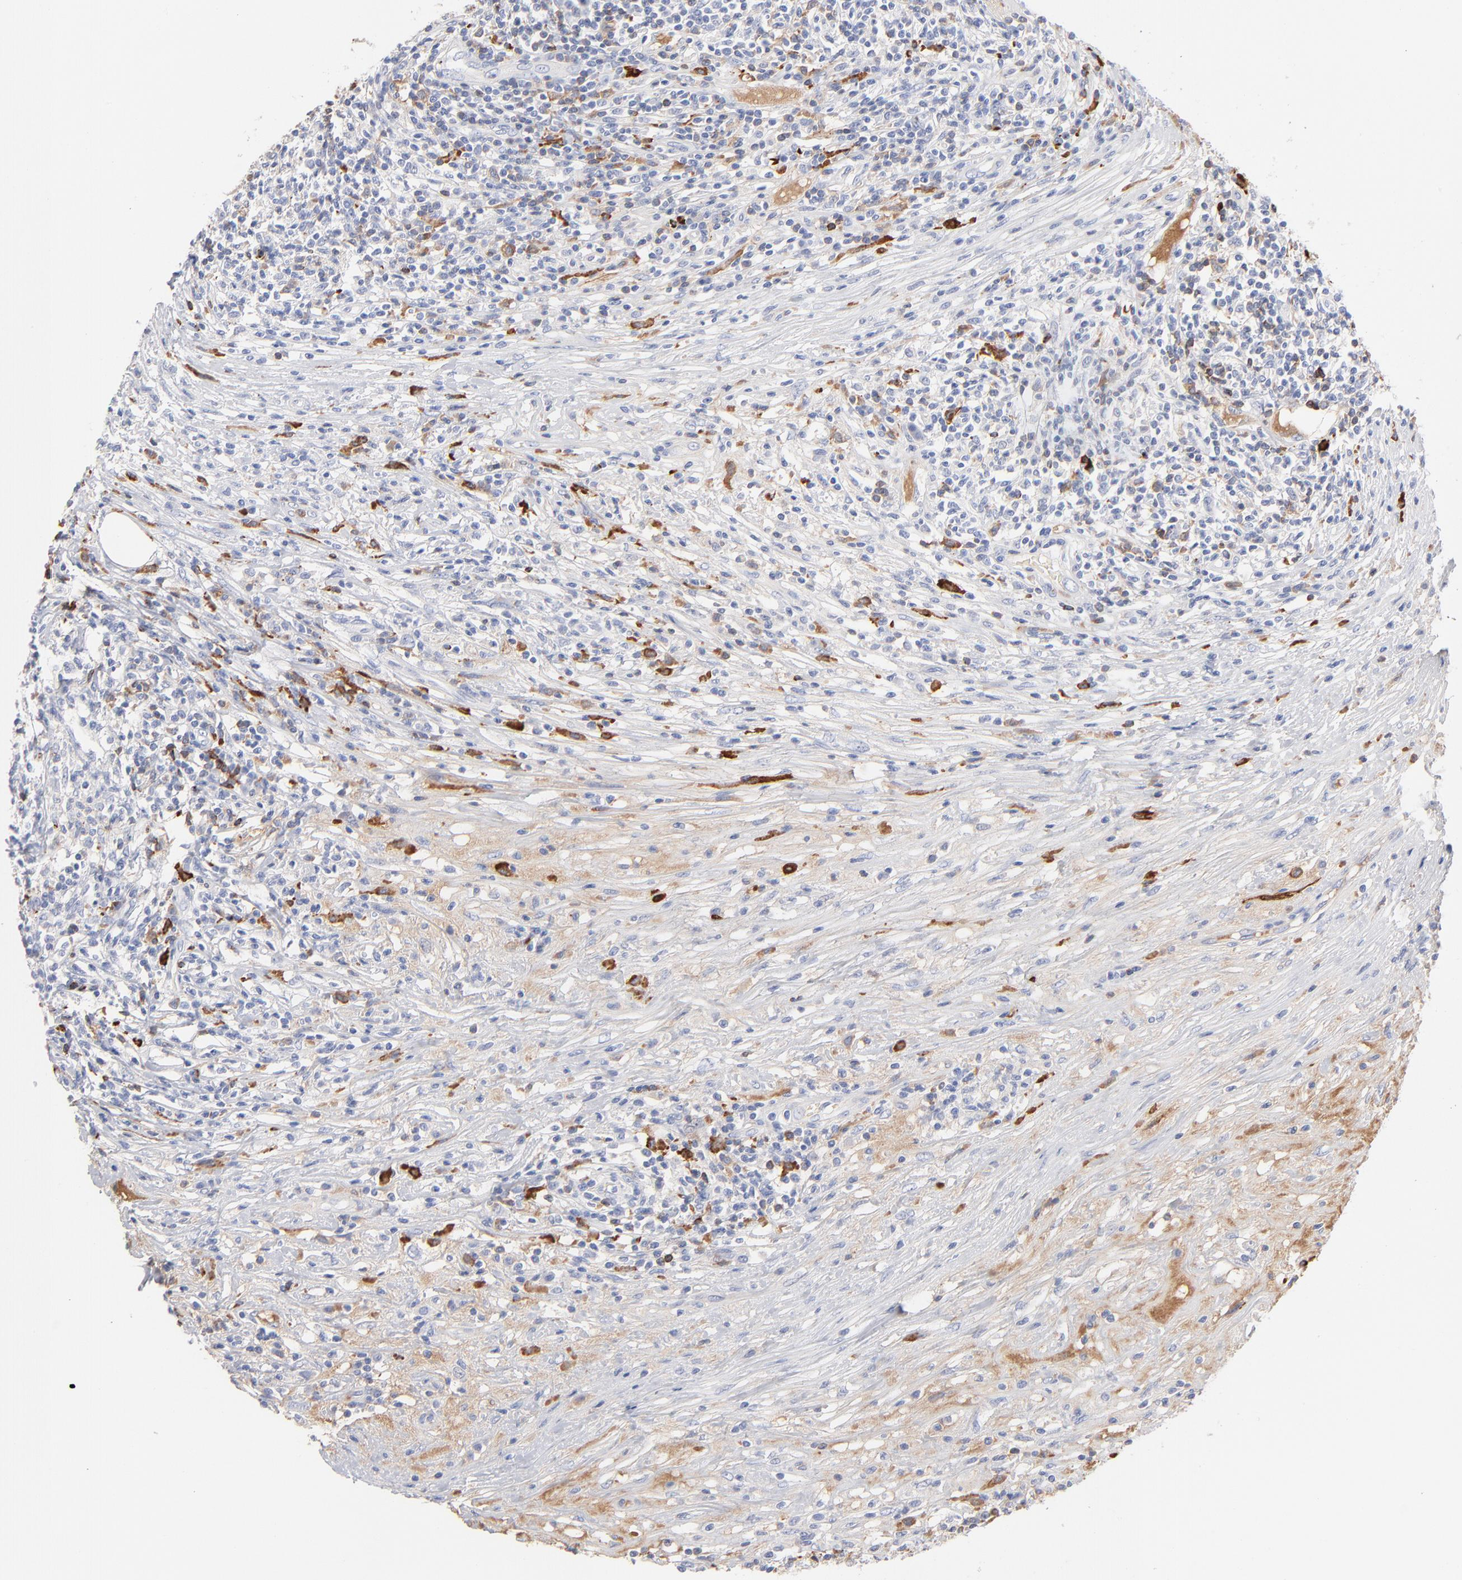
{"staining": {"intensity": "negative", "quantity": "none", "location": "none"}, "tissue": "lymphoma", "cell_type": "Tumor cells", "image_type": "cancer", "snomed": [{"axis": "morphology", "description": "Malignant lymphoma, non-Hodgkin's type, High grade"}, {"axis": "topography", "description": "Lymph node"}], "caption": "High power microscopy image of an immunohistochemistry image of high-grade malignant lymphoma, non-Hodgkin's type, revealing no significant positivity in tumor cells. Brightfield microscopy of IHC stained with DAB (brown) and hematoxylin (blue), captured at high magnification.", "gene": "APOH", "patient": {"sex": "female", "age": 84}}